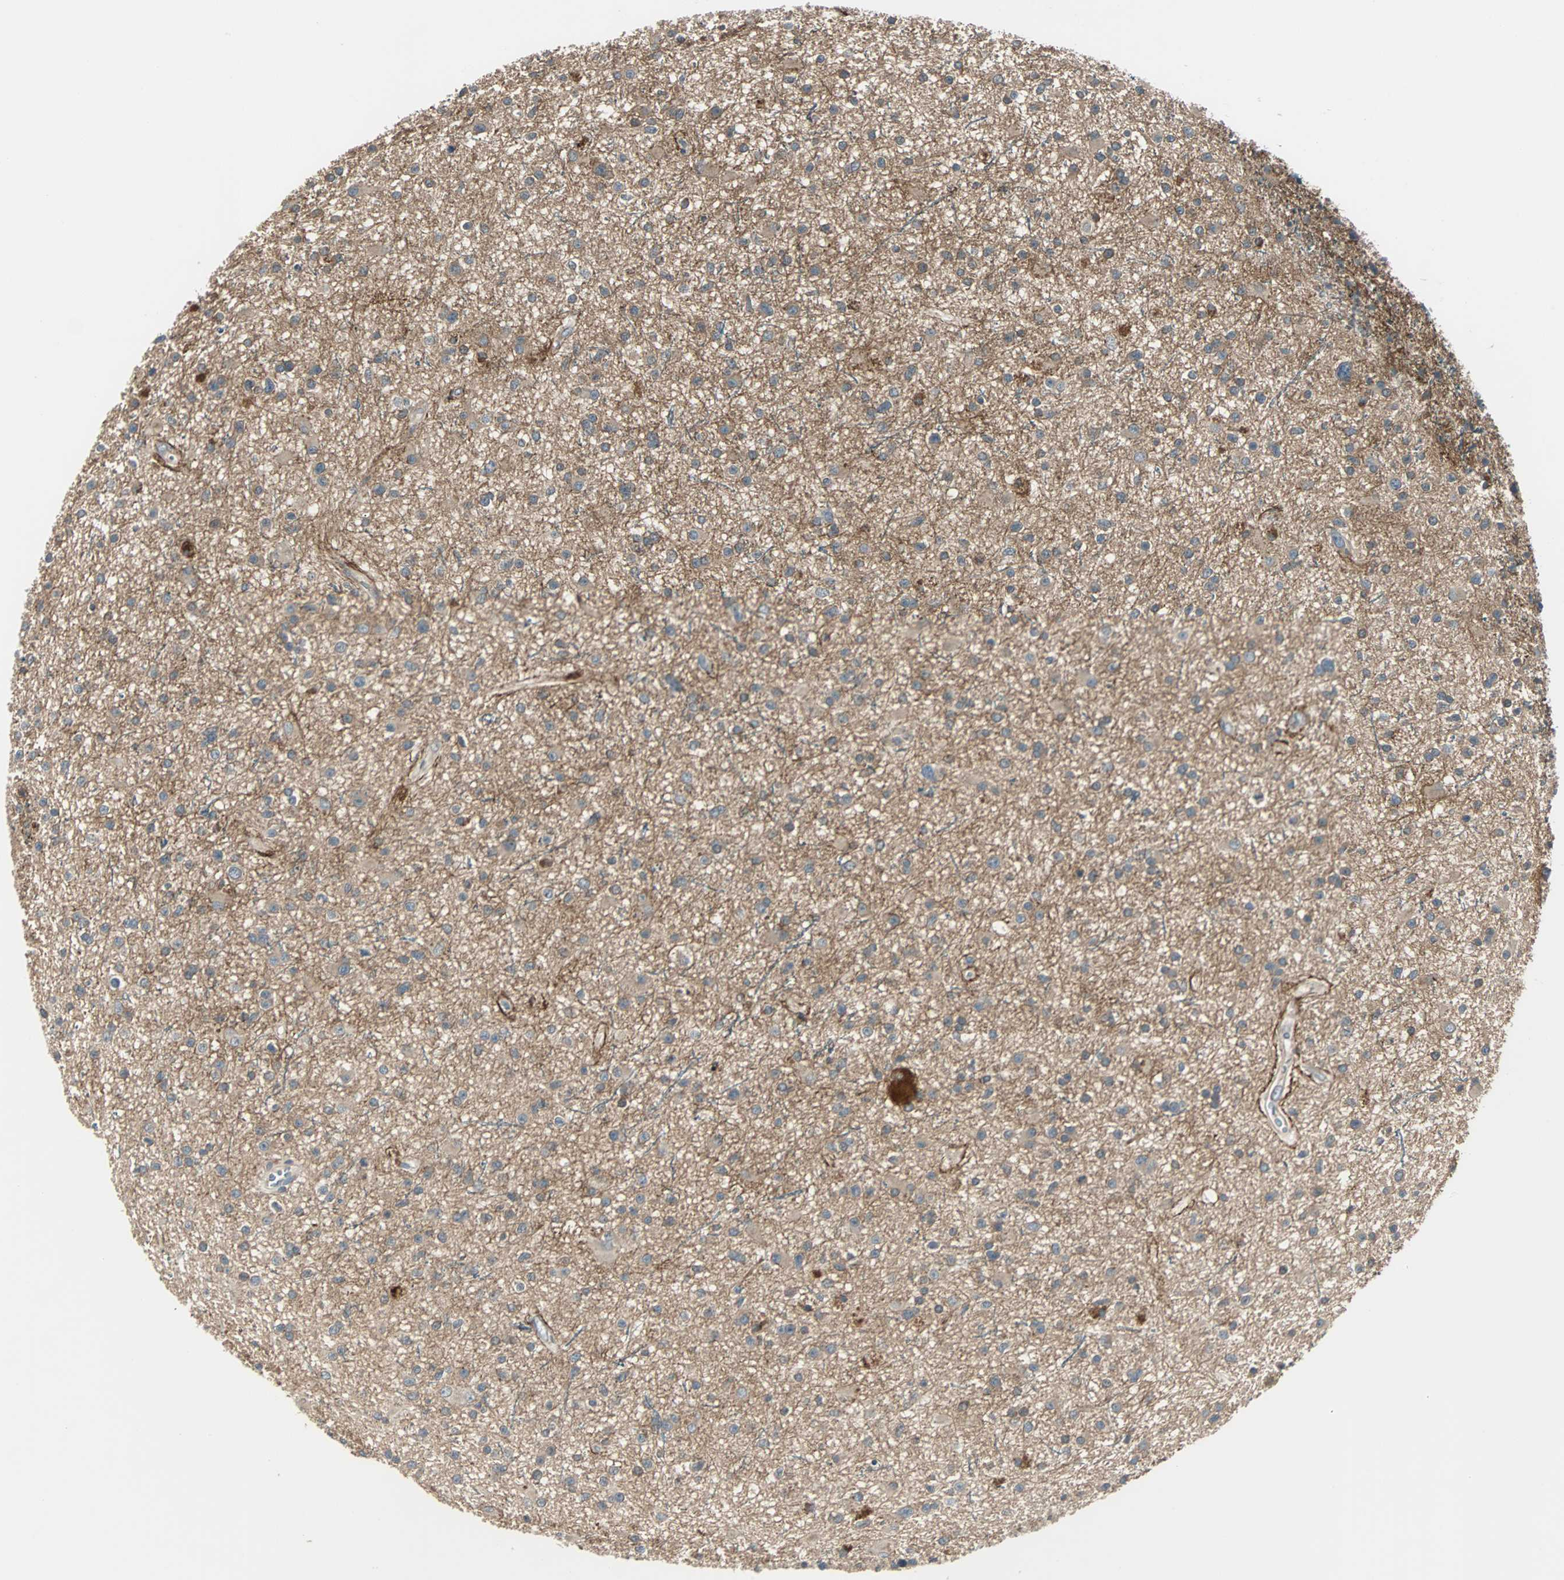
{"staining": {"intensity": "negative", "quantity": "none", "location": "none"}, "tissue": "glioma", "cell_type": "Tumor cells", "image_type": "cancer", "snomed": [{"axis": "morphology", "description": "Glioma, malignant, High grade"}, {"axis": "topography", "description": "Brain"}], "caption": "The photomicrograph shows no staining of tumor cells in malignant high-grade glioma.", "gene": "ARF1", "patient": {"sex": "male", "age": 33}}